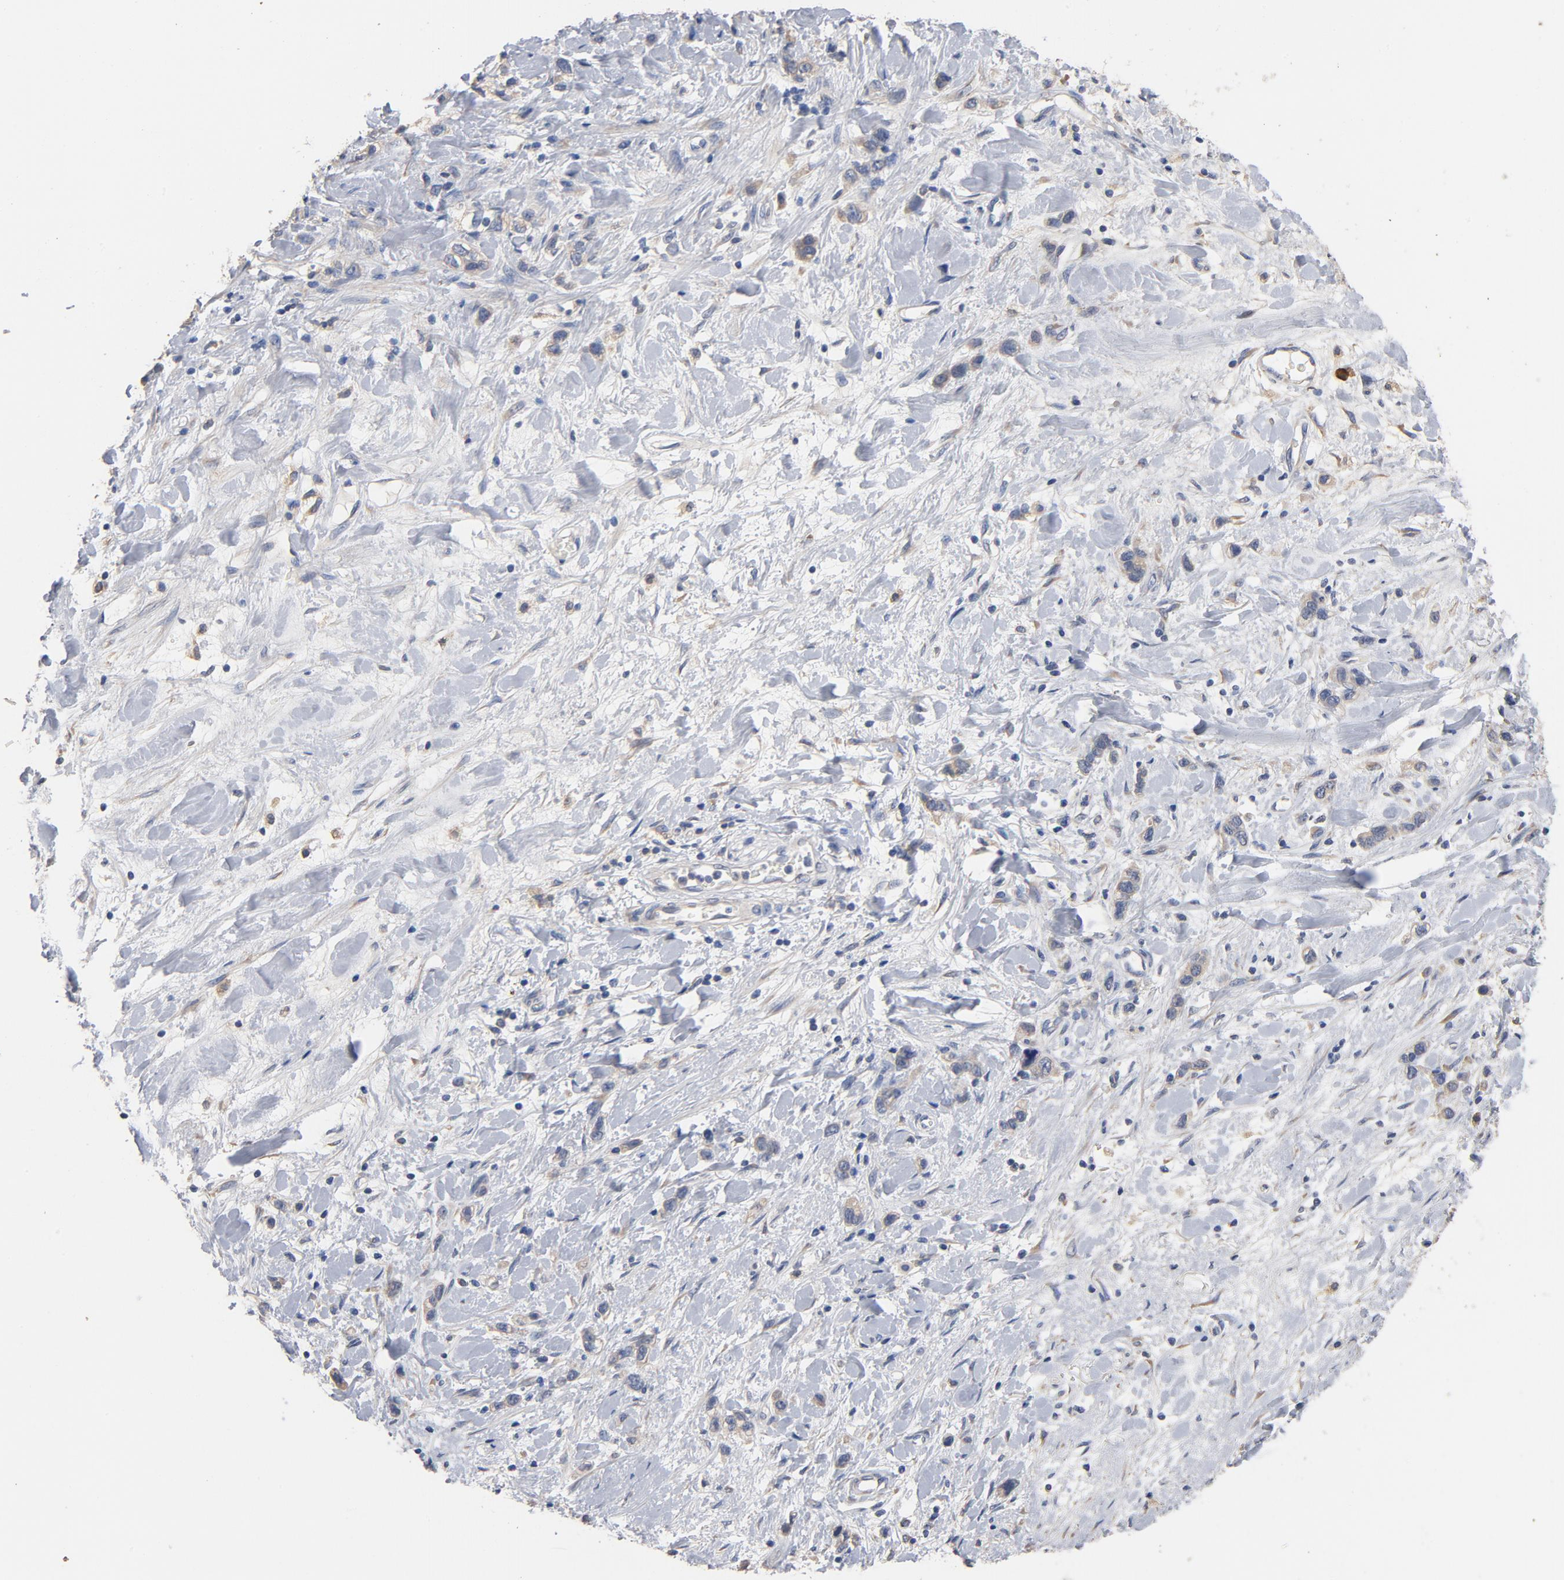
{"staining": {"intensity": "weak", "quantity": "25%-75%", "location": "cytoplasmic/membranous"}, "tissue": "stomach cancer", "cell_type": "Tumor cells", "image_type": "cancer", "snomed": [{"axis": "morphology", "description": "Normal tissue, NOS"}, {"axis": "morphology", "description": "Adenocarcinoma, NOS"}, {"axis": "morphology", "description": "Adenocarcinoma, High grade"}, {"axis": "topography", "description": "Stomach, upper"}, {"axis": "topography", "description": "Stomach"}], "caption": "Protein expression analysis of human adenocarcinoma (stomach) reveals weak cytoplasmic/membranous expression in approximately 25%-75% of tumor cells.", "gene": "TLR4", "patient": {"sex": "female", "age": 65}}